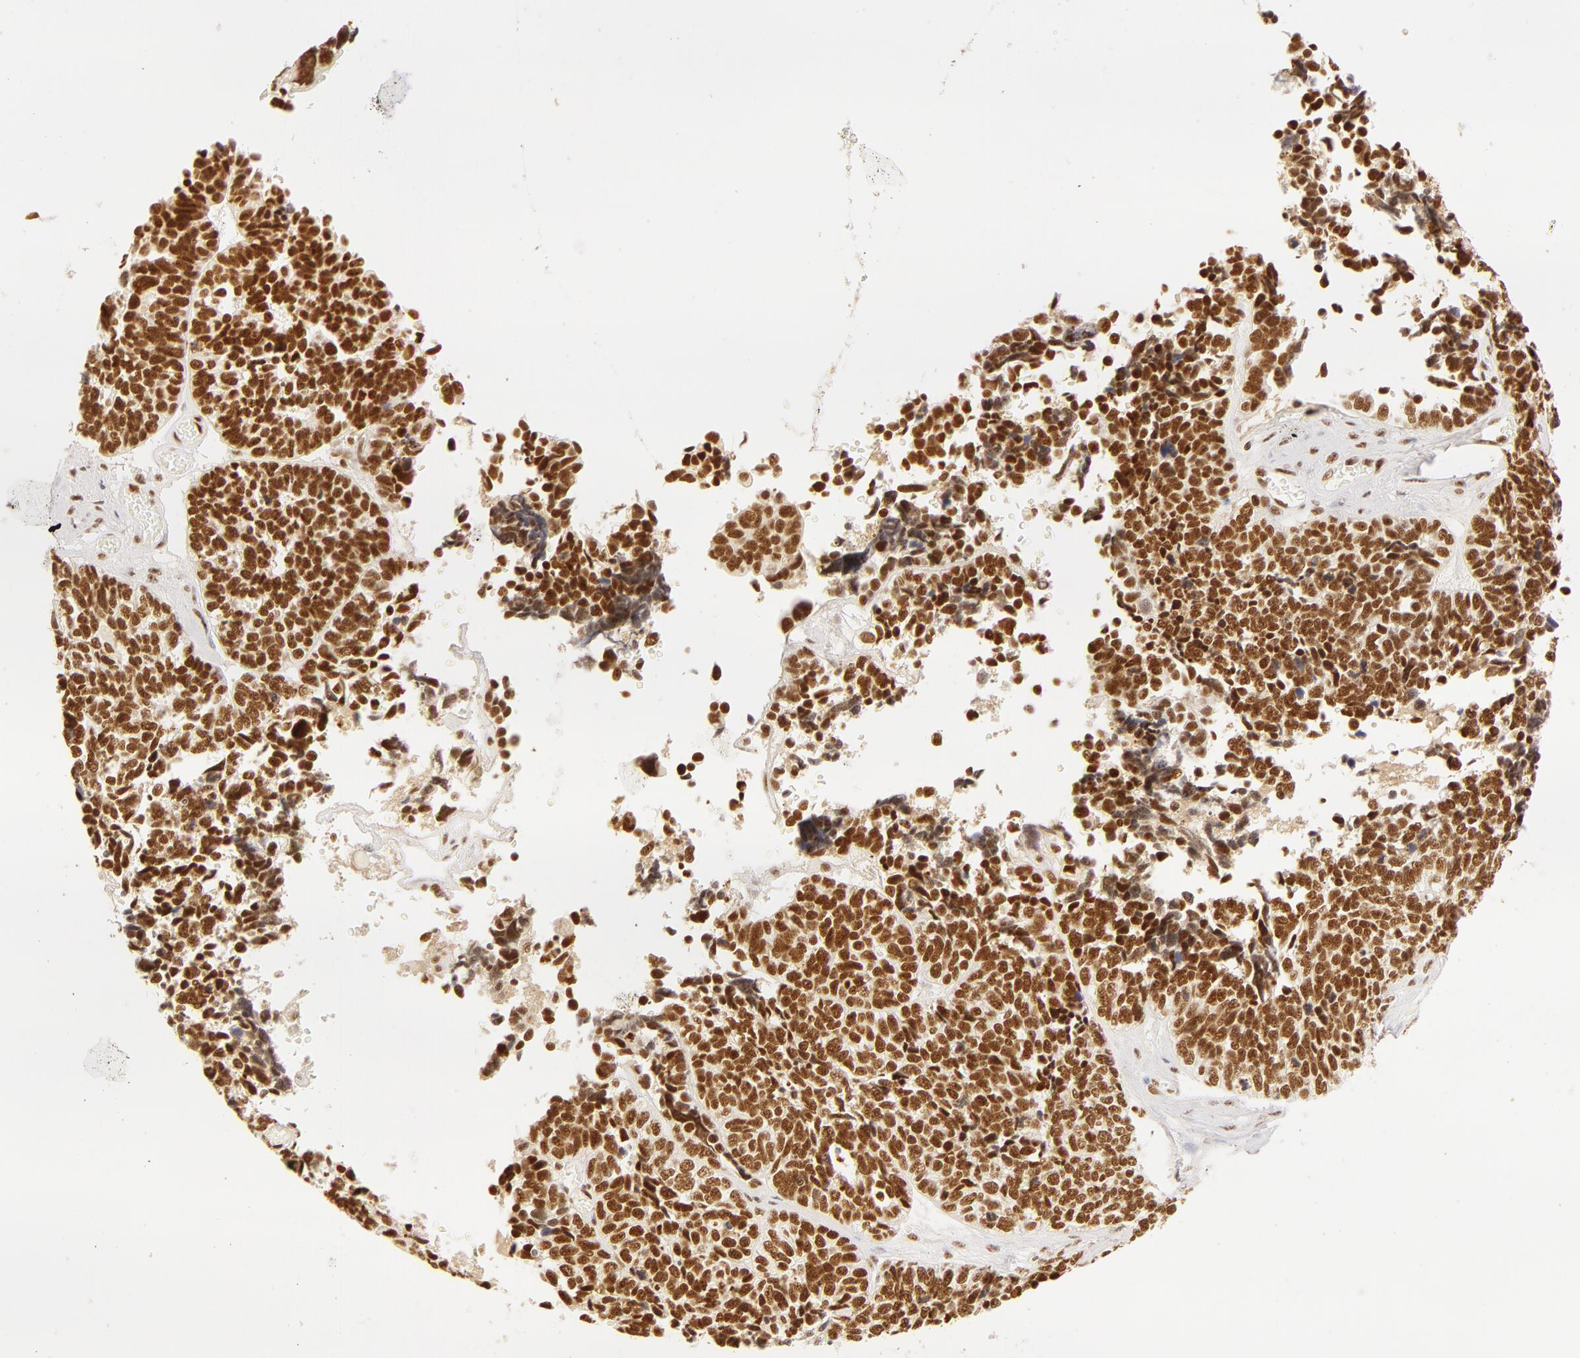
{"staining": {"intensity": "strong", "quantity": ">75%", "location": "nuclear"}, "tissue": "ovarian cancer", "cell_type": "Tumor cells", "image_type": "cancer", "snomed": [{"axis": "morphology", "description": "Cystadenocarcinoma, serous, NOS"}, {"axis": "topography", "description": "Ovary"}], "caption": "A histopathology image showing strong nuclear expression in approximately >75% of tumor cells in serous cystadenocarcinoma (ovarian), as visualized by brown immunohistochemical staining.", "gene": "RBM39", "patient": {"sex": "female", "age": 77}}